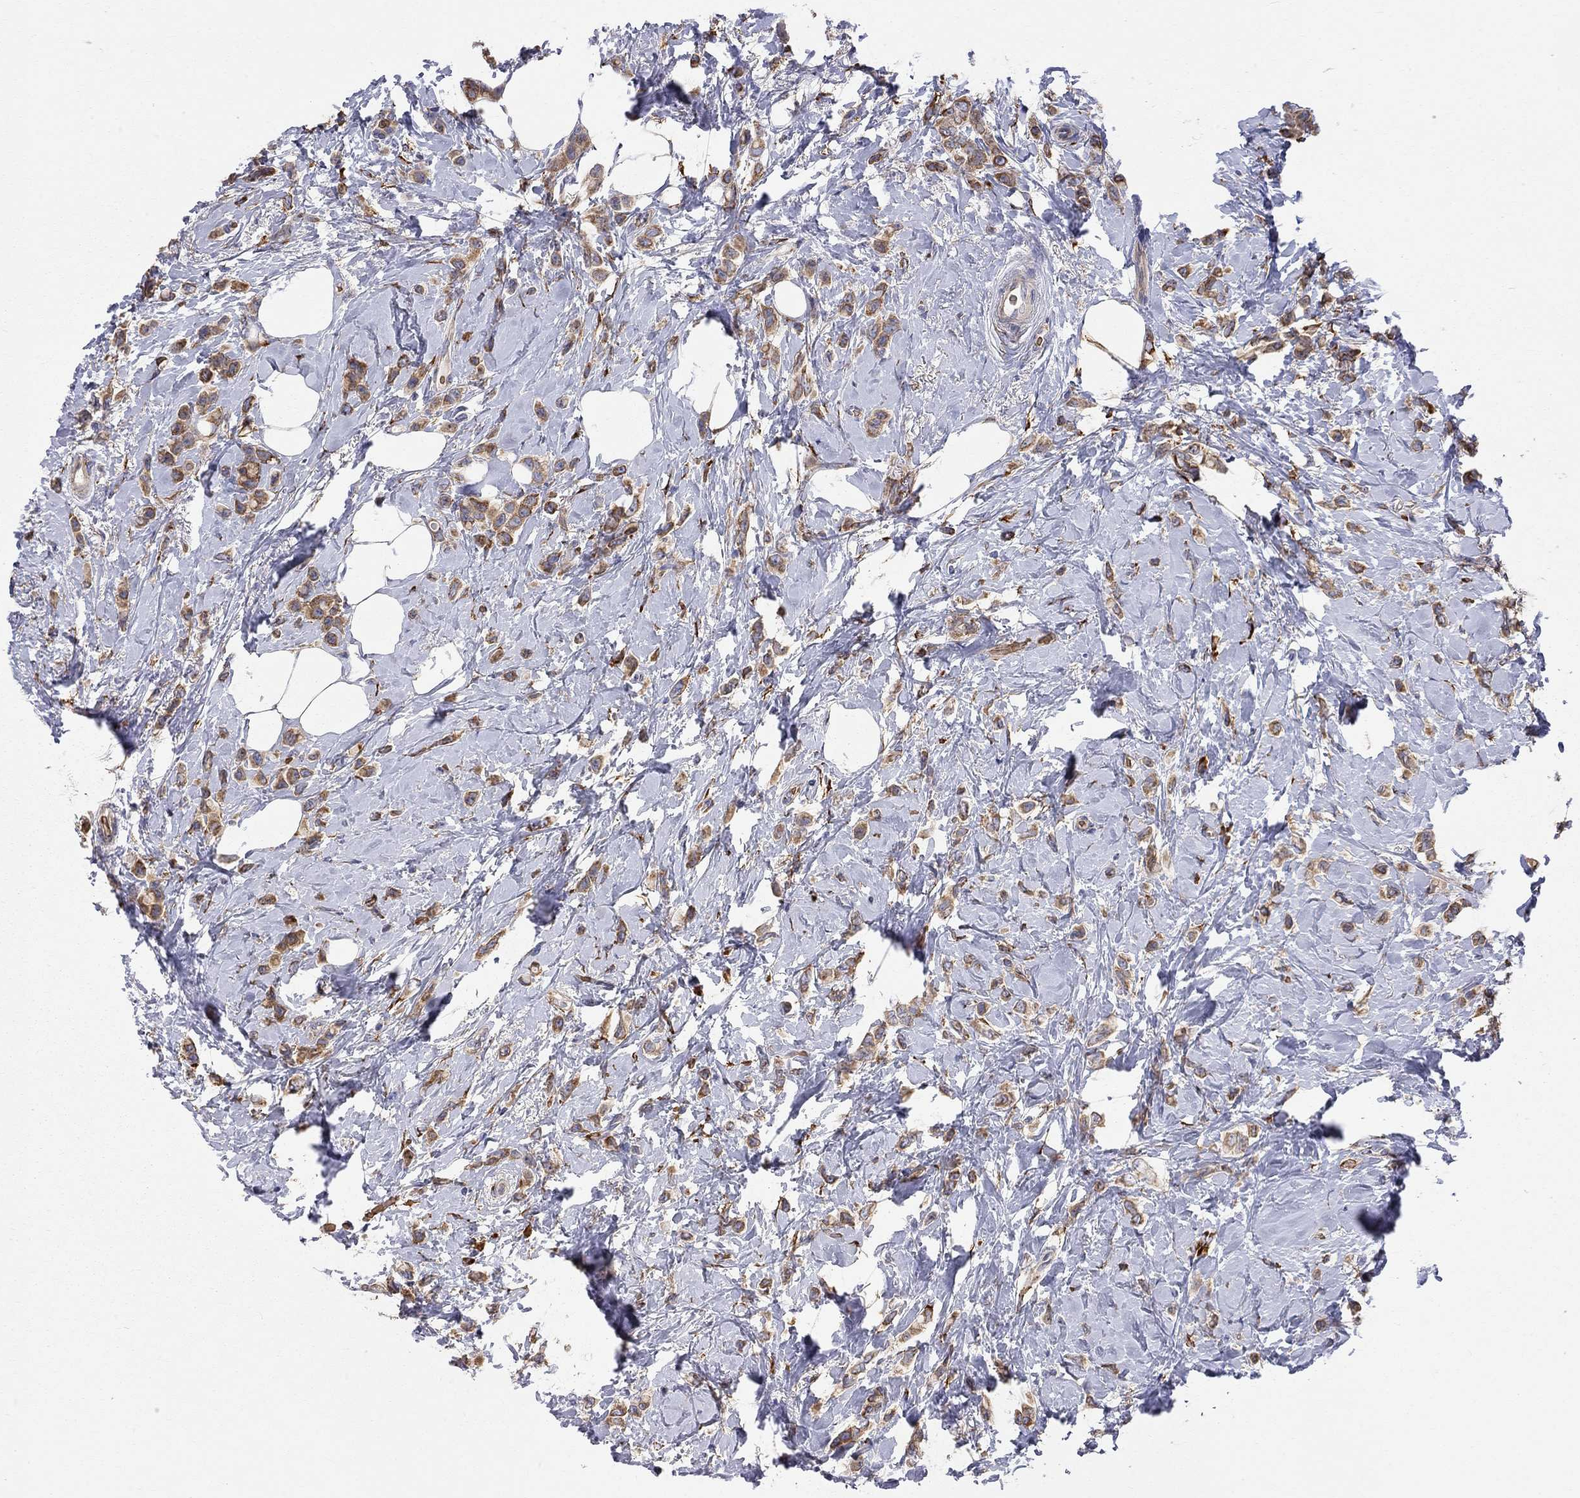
{"staining": {"intensity": "moderate", "quantity": ">75%", "location": "cytoplasmic/membranous"}, "tissue": "breast cancer", "cell_type": "Tumor cells", "image_type": "cancer", "snomed": [{"axis": "morphology", "description": "Lobular carcinoma"}, {"axis": "topography", "description": "Breast"}], "caption": "Breast lobular carcinoma stained with a protein marker shows moderate staining in tumor cells.", "gene": "CASTOR1", "patient": {"sex": "female", "age": 66}}